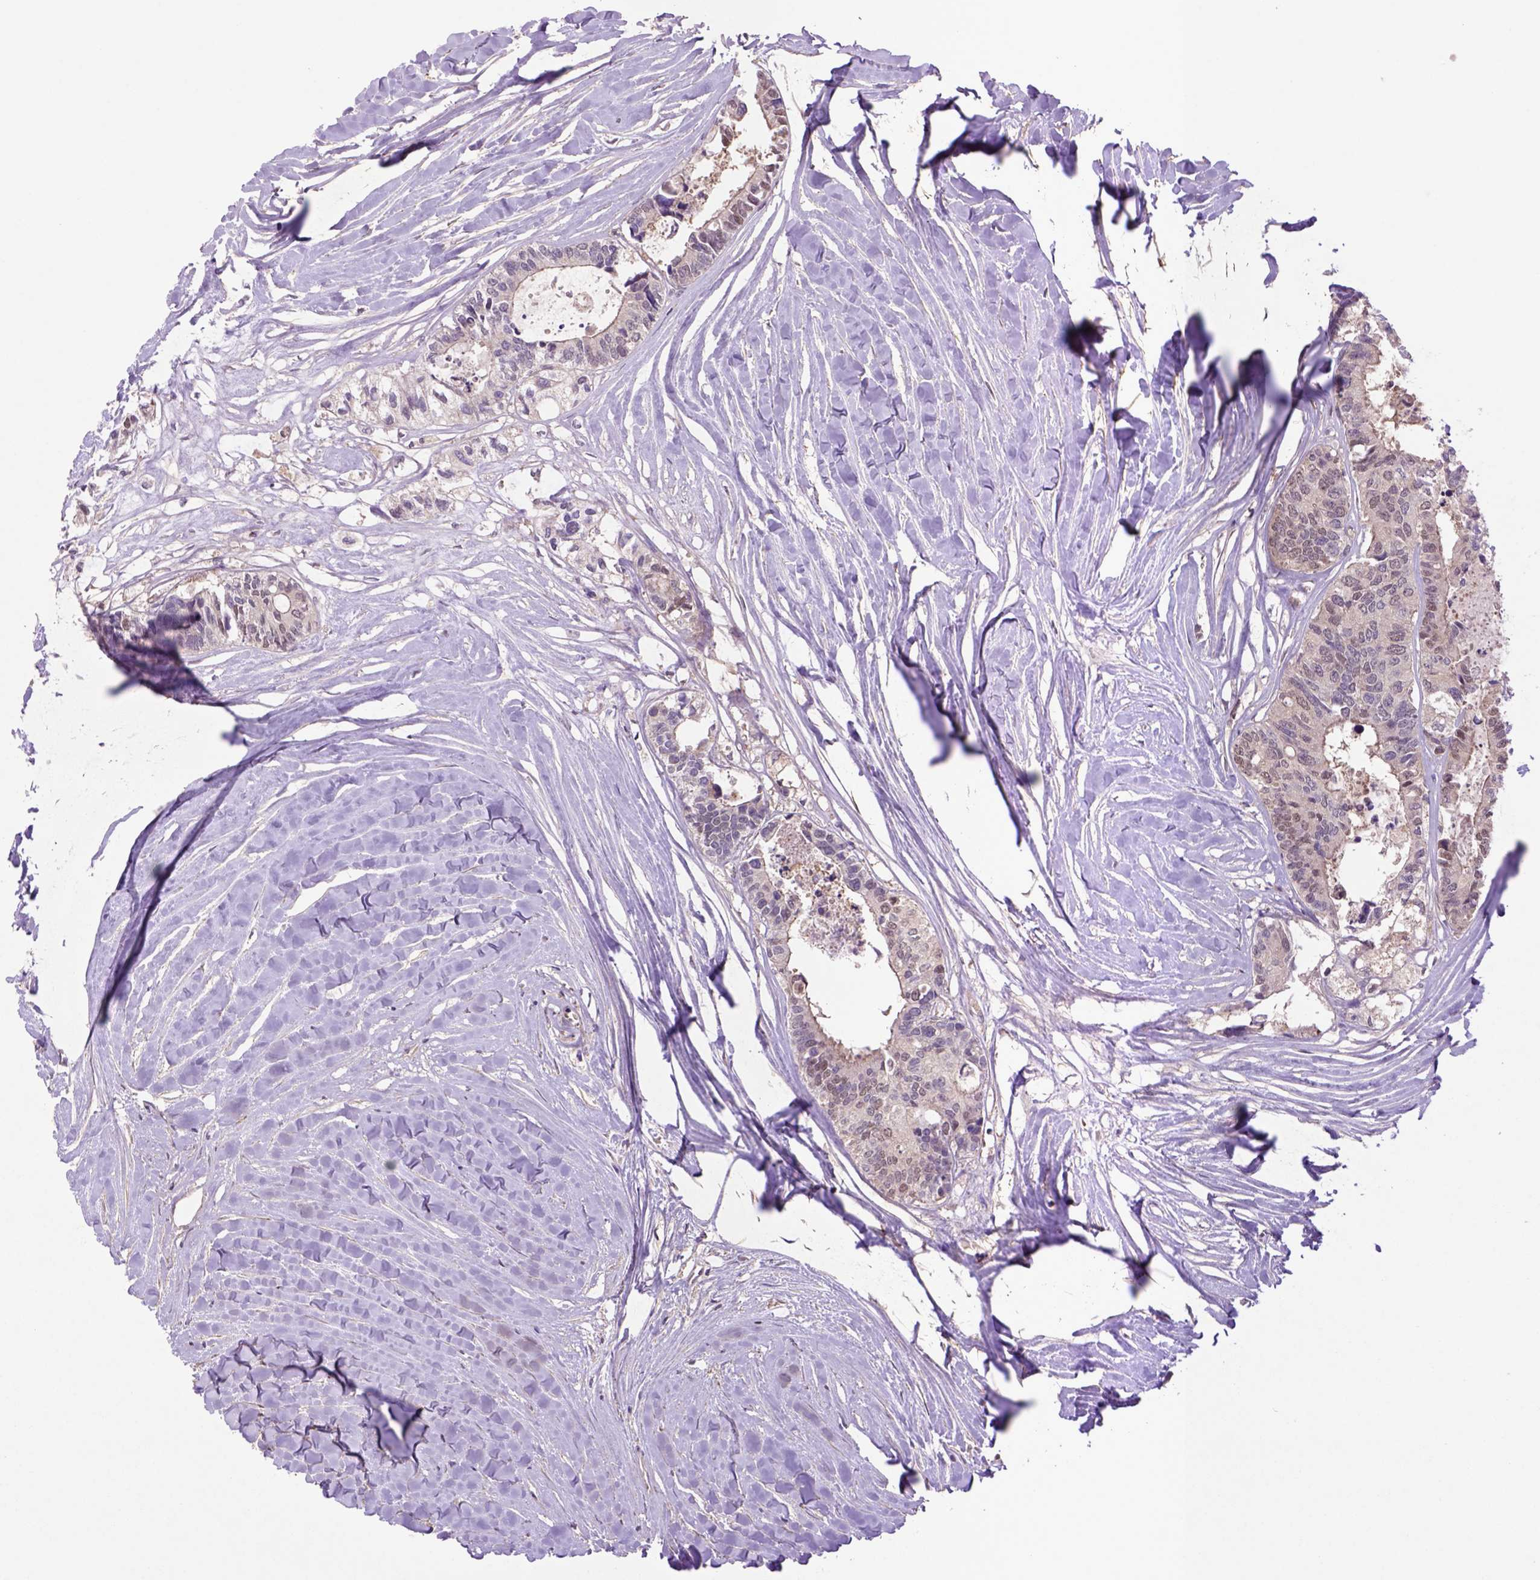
{"staining": {"intensity": "weak", "quantity": ">75%", "location": "cytoplasmic/membranous"}, "tissue": "colorectal cancer", "cell_type": "Tumor cells", "image_type": "cancer", "snomed": [{"axis": "morphology", "description": "Adenocarcinoma, NOS"}, {"axis": "topography", "description": "Colon"}, {"axis": "topography", "description": "Rectum"}], "caption": "Tumor cells reveal weak cytoplasmic/membranous expression in about >75% of cells in colorectal adenocarcinoma. Using DAB (3,3'-diaminobenzidine) (brown) and hematoxylin (blue) stains, captured at high magnification using brightfield microscopy.", "gene": "HSPBP1", "patient": {"sex": "male", "age": 57}}